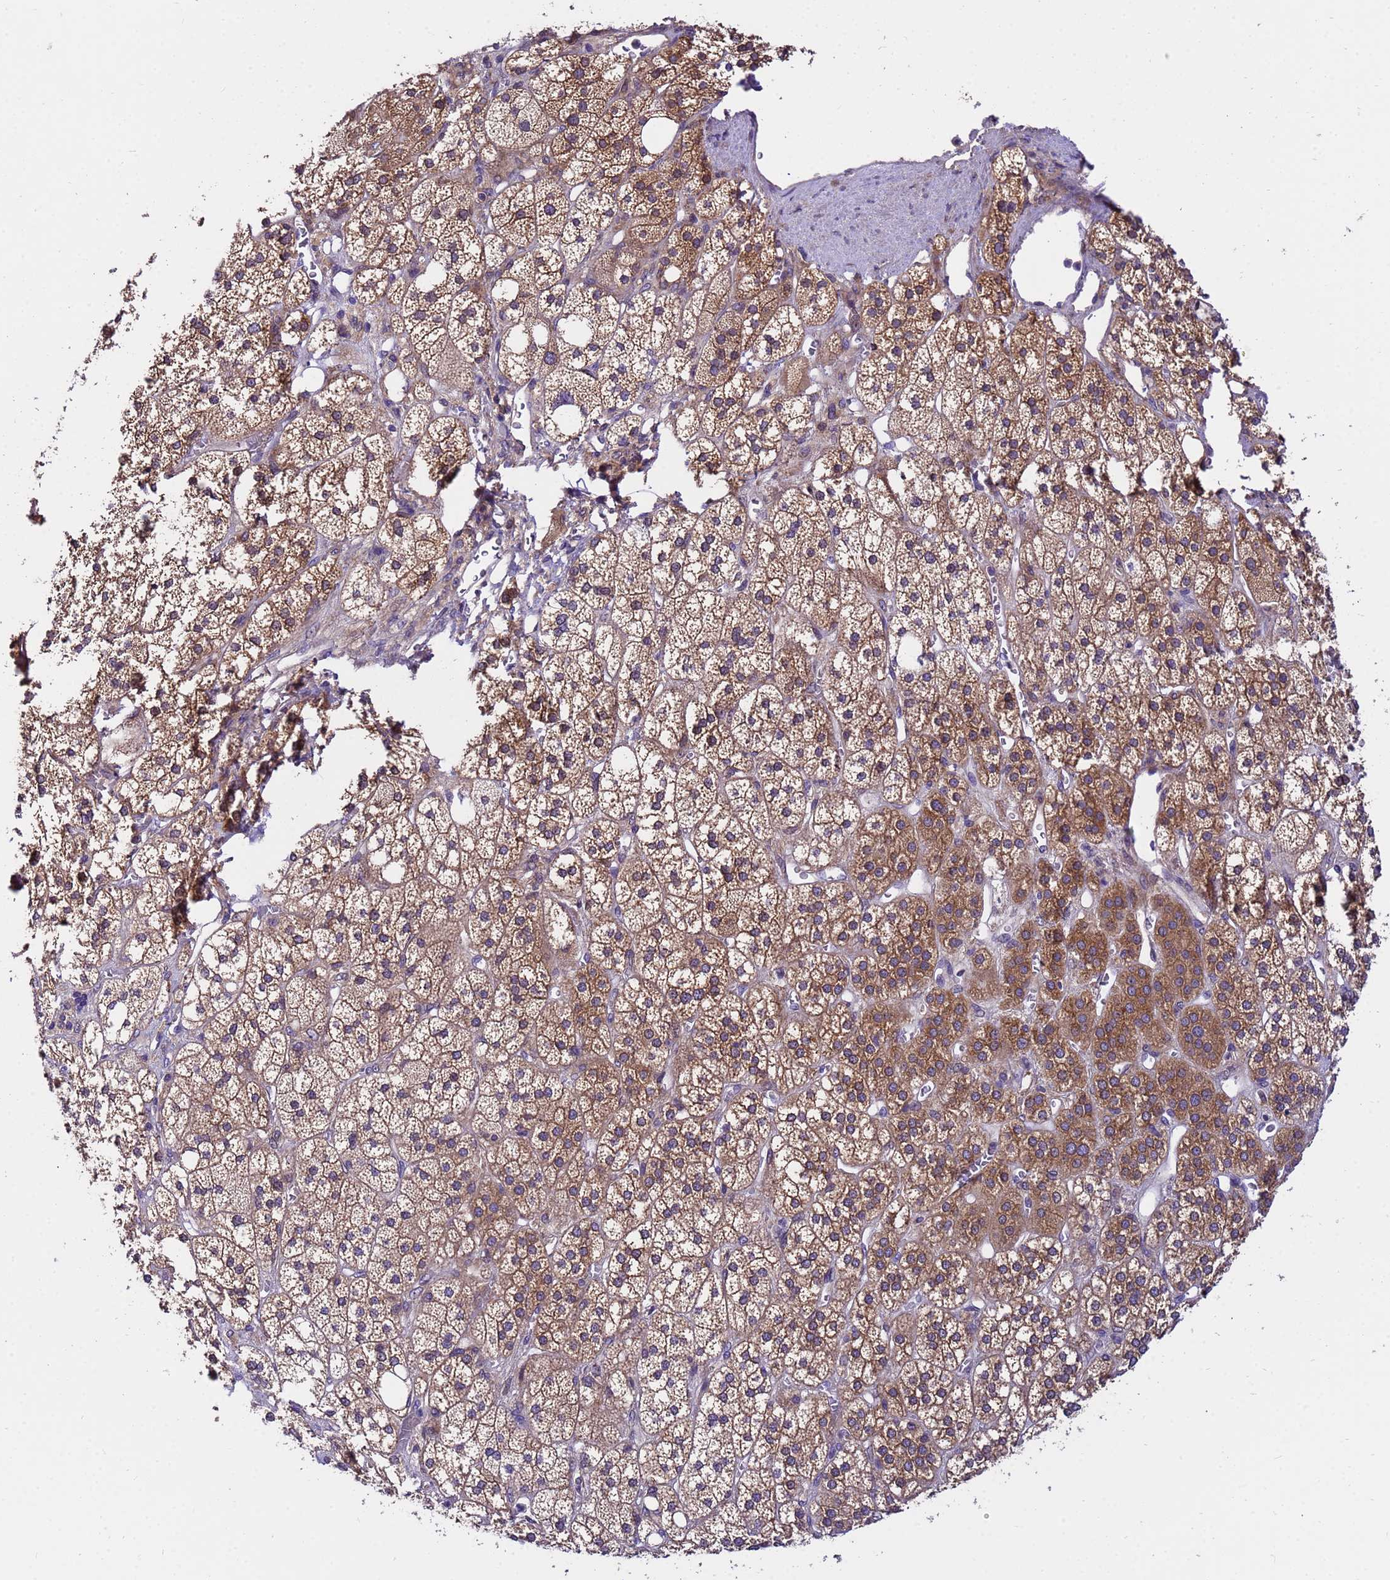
{"staining": {"intensity": "moderate", "quantity": ">75%", "location": "cytoplasmic/membranous"}, "tissue": "adrenal gland", "cell_type": "Glandular cells", "image_type": "normal", "snomed": [{"axis": "morphology", "description": "Normal tissue, NOS"}, {"axis": "topography", "description": "Adrenal gland"}], "caption": "Brown immunohistochemical staining in unremarkable human adrenal gland exhibits moderate cytoplasmic/membranous staining in about >75% of glandular cells.", "gene": "GET3", "patient": {"sex": "male", "age": 61}}